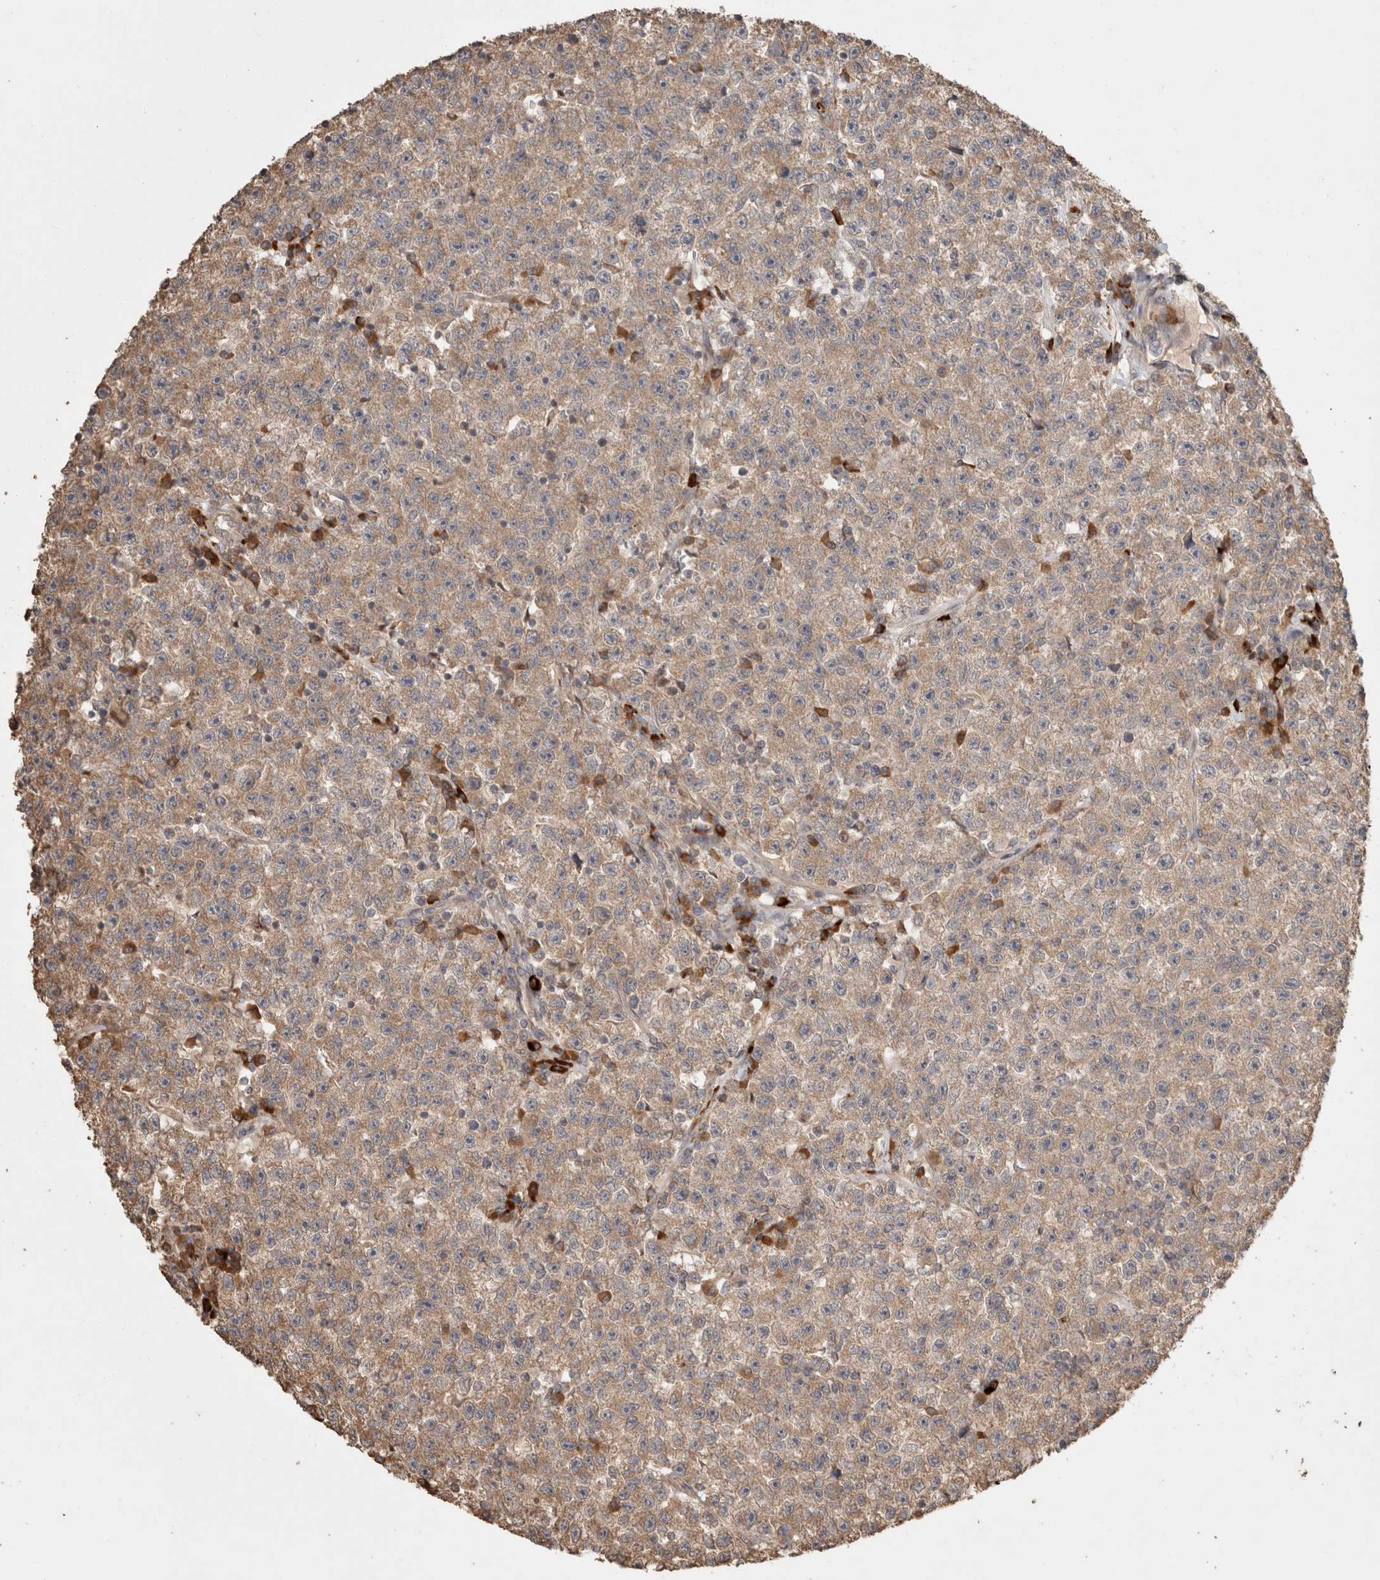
{"staining": {"intensity": "moderate", "quantity": ">75%", "location": "cytoplasmic/membranous"}, "tissue": "testis cancer", "cell_type": "Tumor cells", "image_type": "cancer", "snomed": [{"axis": "morphology", "description": "Seminoma, NOS"}, {"axis": "topography", "description": "Testis"}], "caption": "This micrograph exhibits immunohistochemistry (IHC) staining of seminoma (testis), with medium moderate cytoplasmic/membranous expression in about >75% of tumor cells.", "gene": "HROB", "patient": {"sex": "male", "age": 22}}